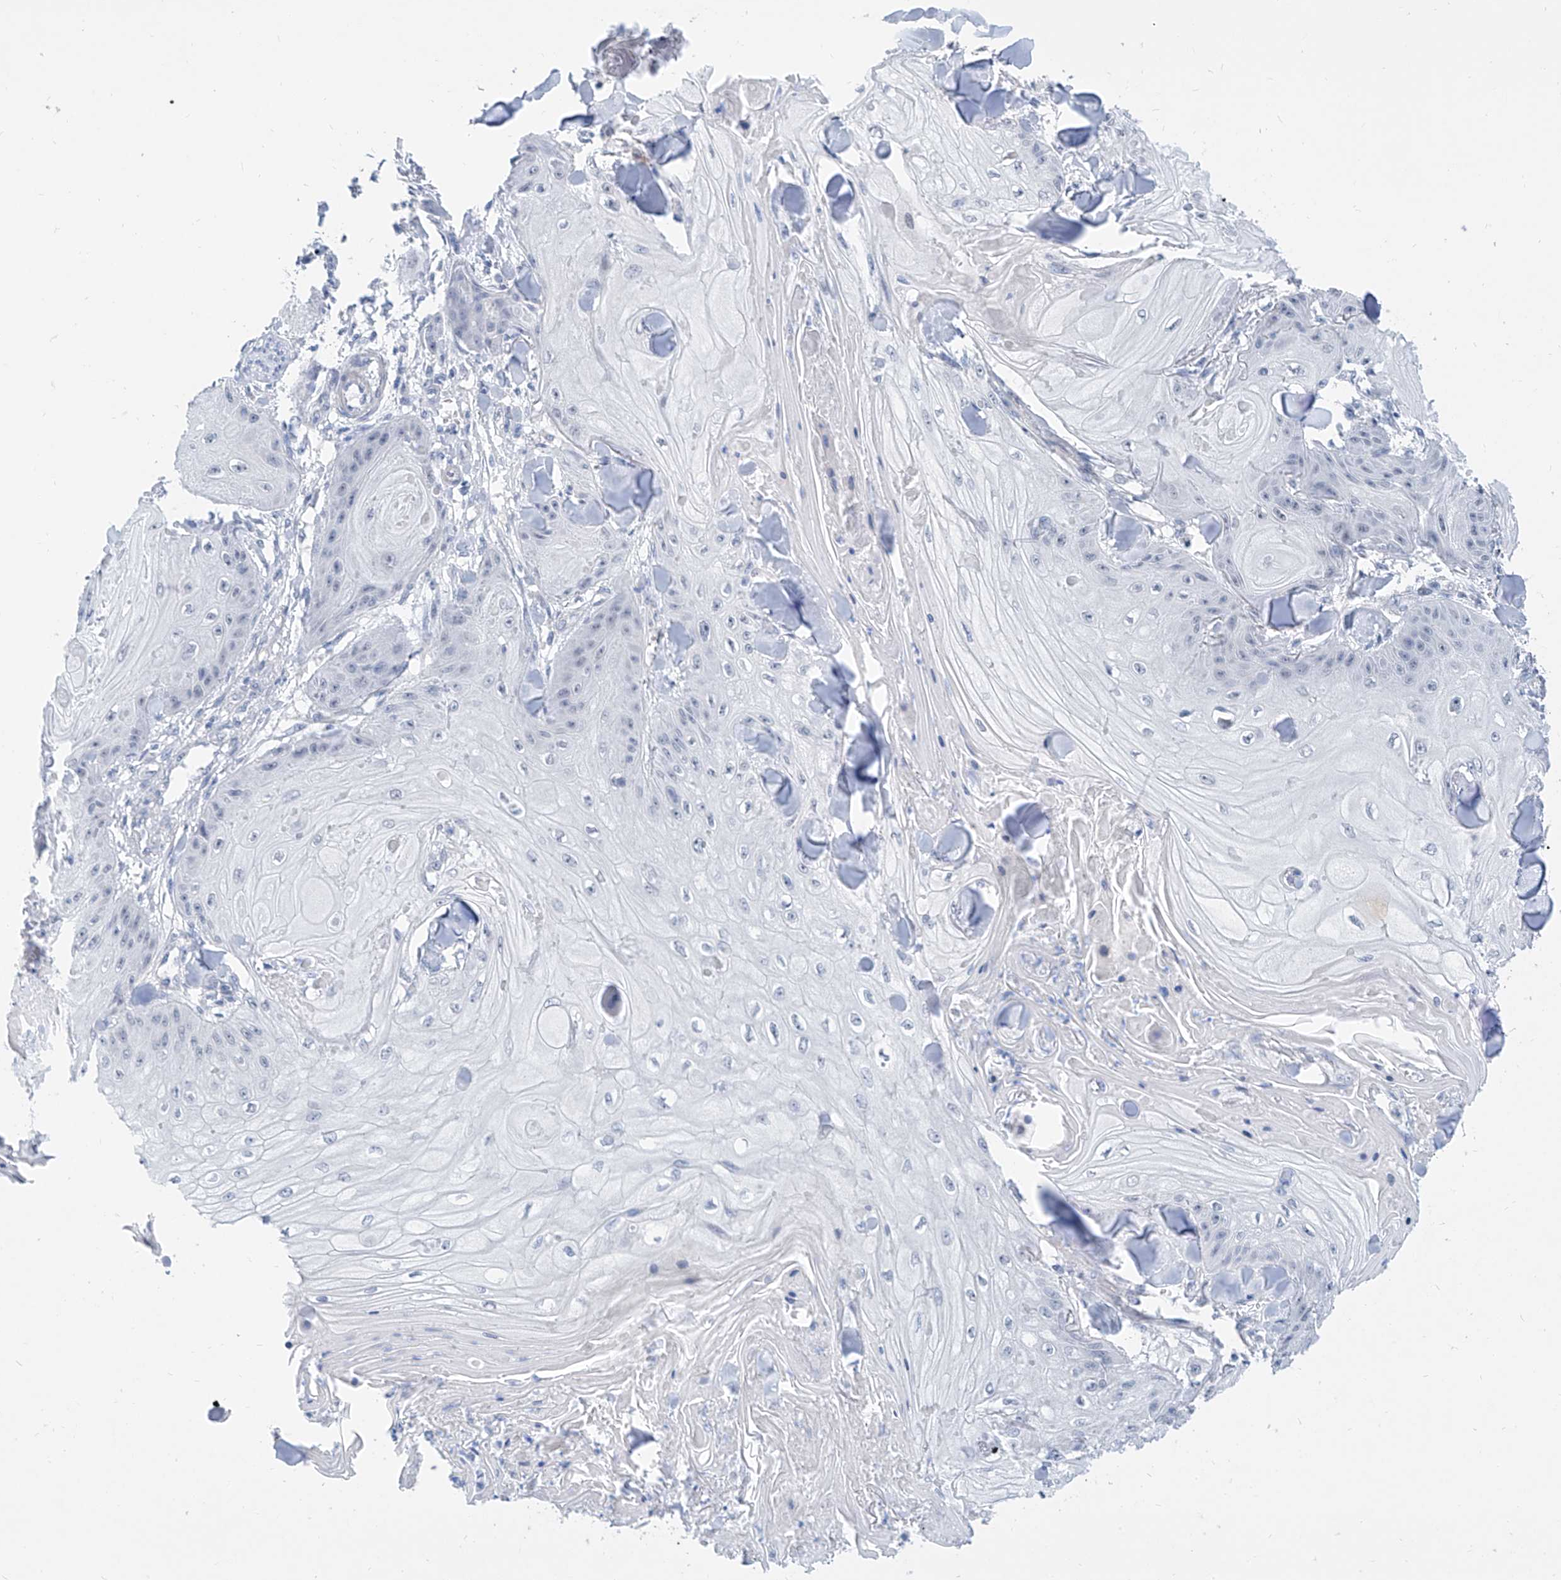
{"staining": {"intensity": "negative", "quantity": "none", "location": "none"}, "tissue": "skin cancer", "cell_type": "Tumor cells", "image_type": "cancer", "snomed": [{"axis": "morphology", "description": "Squamous cell carcinoma, NOS"}, {"axis": "topography", "description": "Skin"}], "caption": "Skin cancer was stained to show a protein in brown. There is no significant staining in tumor cells.", "gene": "BPTF", "patient": {"sex": "male", "age": 74}}